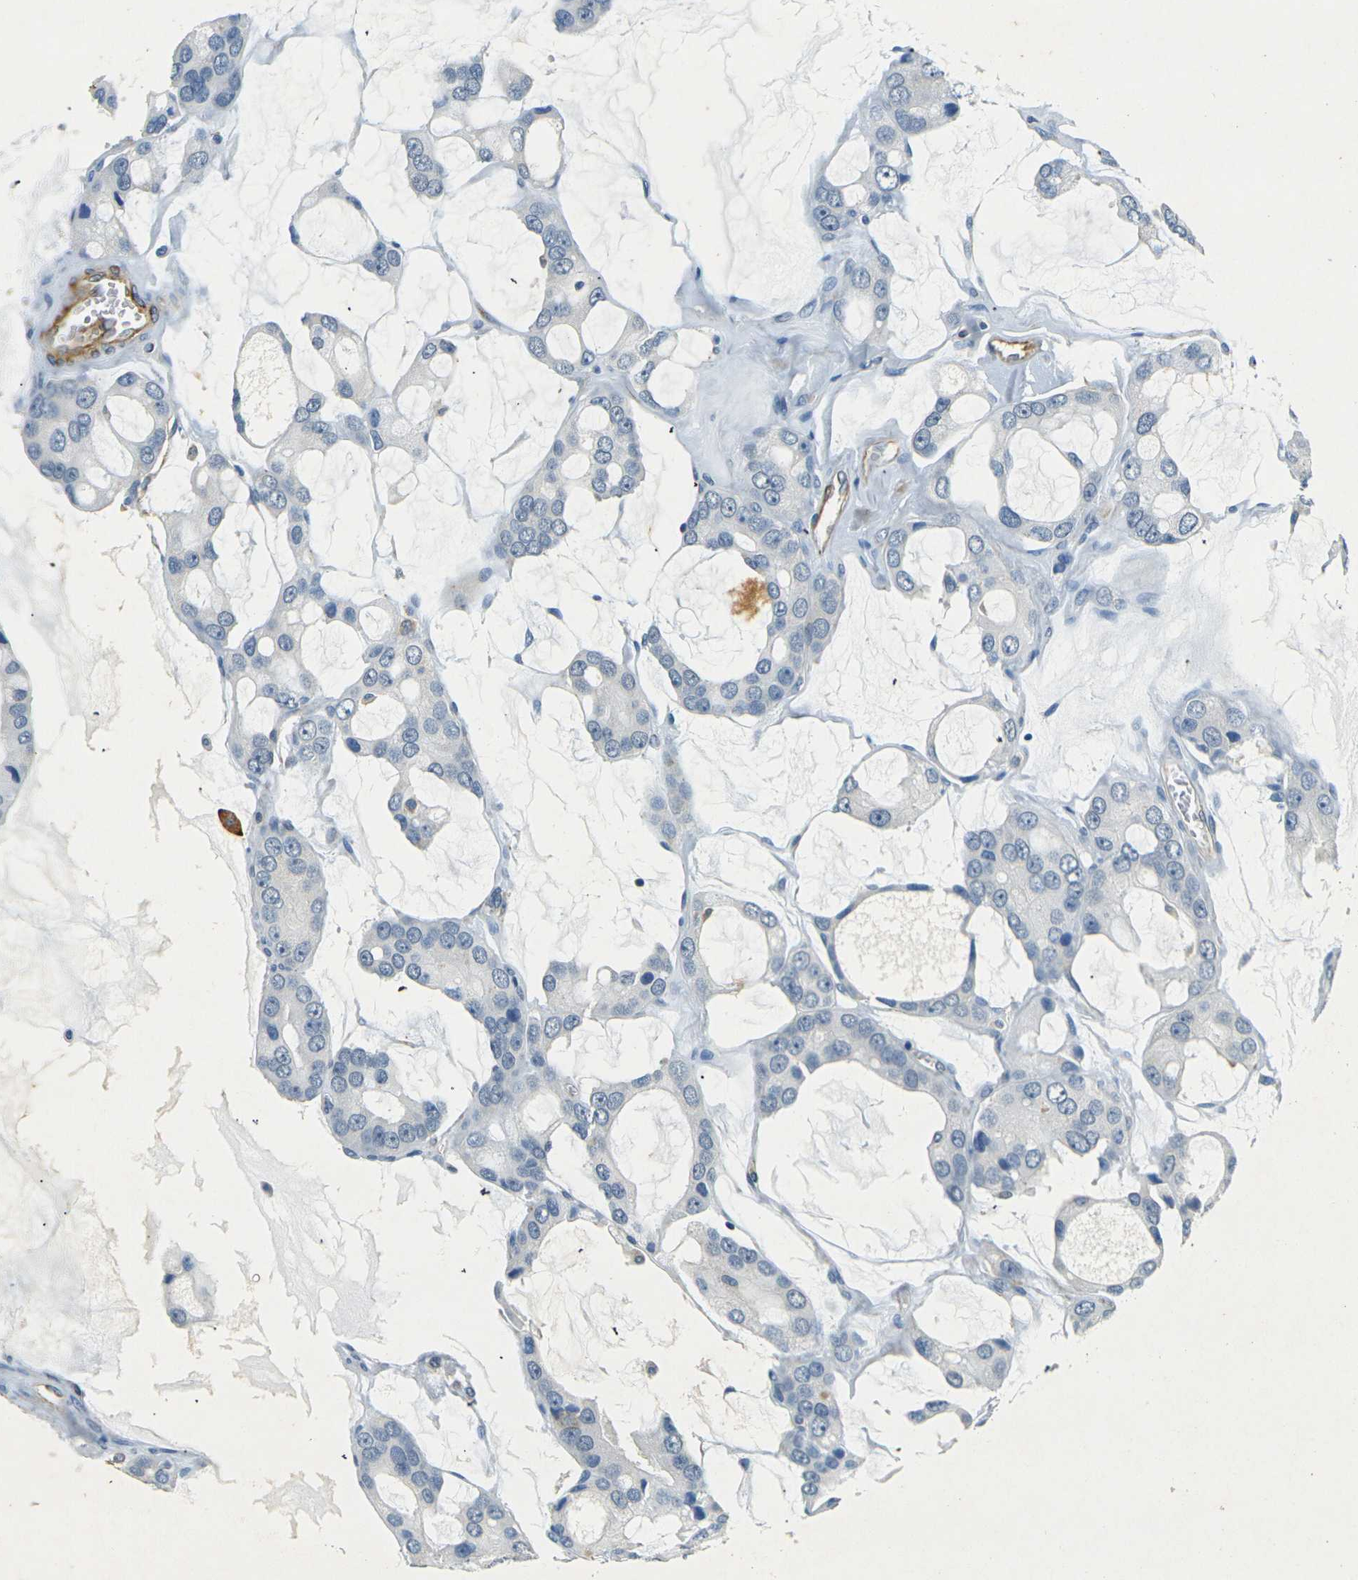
{"staining": {"intensity": "negative", "quantity": "none", "location": "none"}, "tissue": "prostate cancer", "cell_type": "Tumor cells", "image_type": "cancer", "snomed": [{"axis": "morphology", "description": "Adenocarcinoma, High grade"}, {"axis": "topography", "description": "Prostate"}], "caption": "Immunohistochemistry of prostate cancer displays no expression in tumor cells.", "gene": "SORT1", "patient": {"sex": "male", "age": 67}}